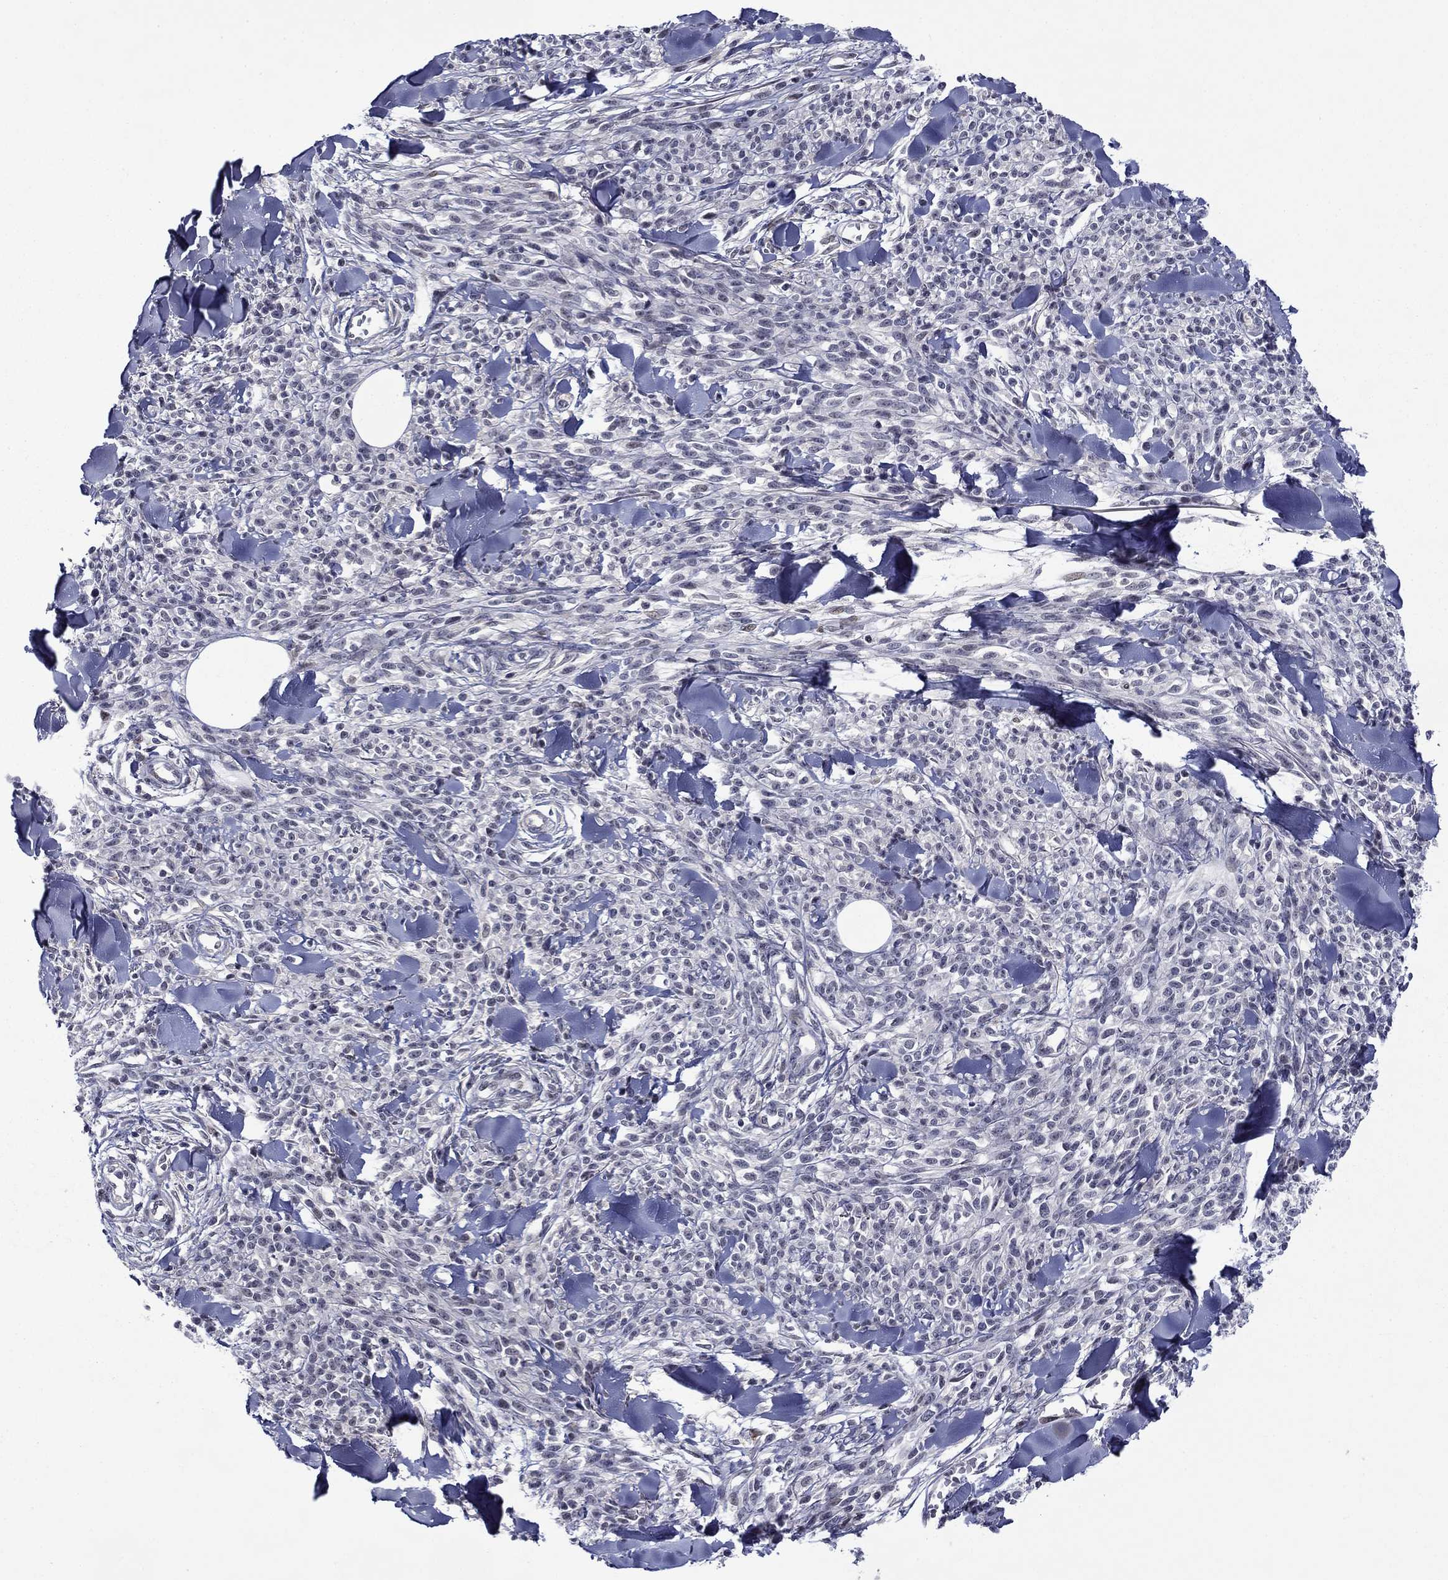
{"staining": {"intensity": "negative", "quantity": "none", "location": "none"}, "tissue": "melanoma", "cell_type": "Tumor cells", "image_type": "cancer", "snomed": [{"axis": "morphology", "description": "Malignant melanoma, NOS"}, {"axis": "topography", "description": "Skin"}, {"axis": "topography", "description": "Skin of trunk"}], "caption": "The immunohistochemistry (IHC) histopathology image has no significant staining in tumor cells of malignant melanoma tissue.", "gene": "B3GAT1", "patient": {"sex": "male", "age": 74}}